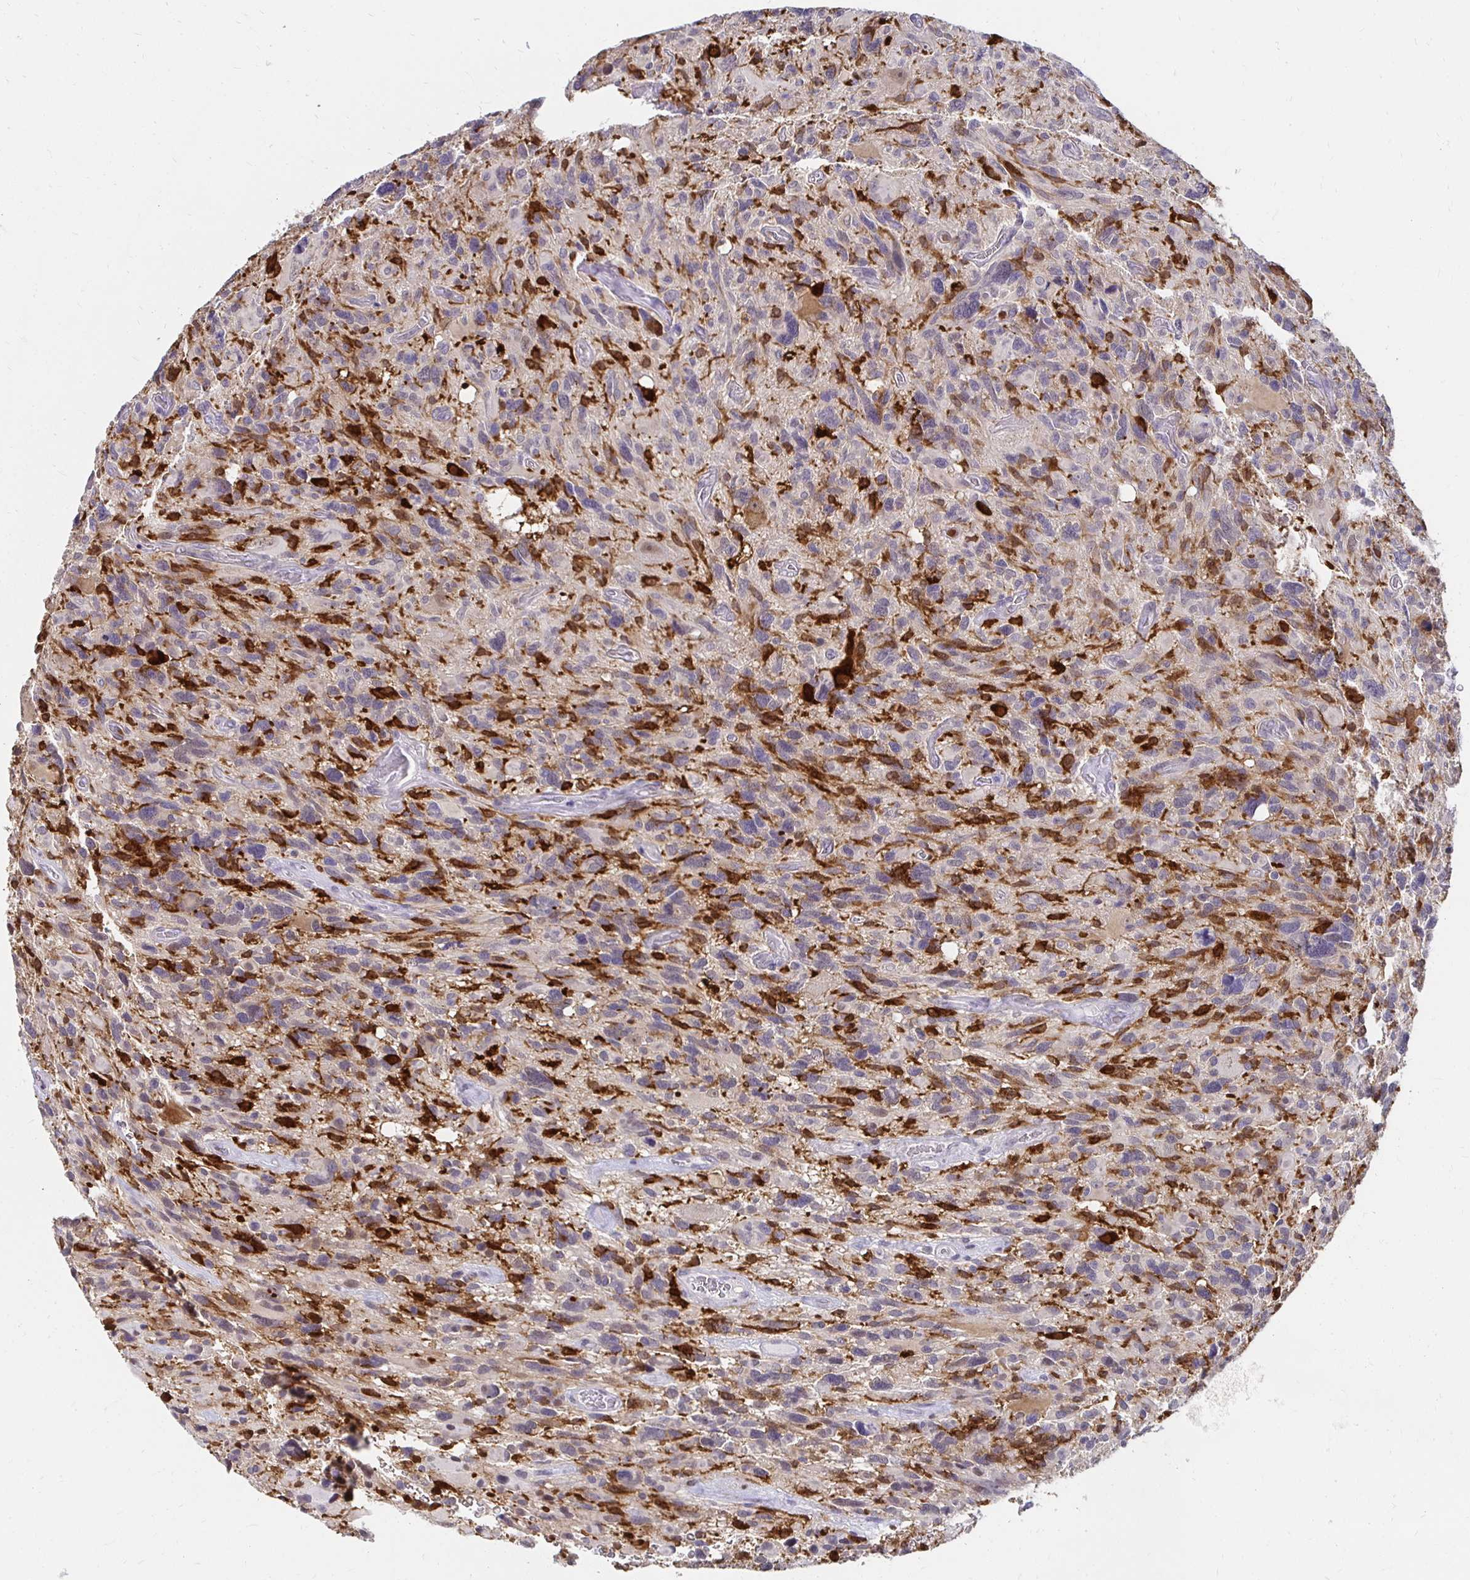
{"staining": {"intensity": "negative", "quantity": "none", "location": "none"}, "tissue": "glioma", "cell_type": "Tumor cells", "image_type": "cancer", "snomed": [{"axis": "morphology", "description": "Glioma, malignant, High grade"}, {"axis": "topography", "description": "Brain"}], "caption": "A histopathology image of high-grade glioma (malignant) stained for a protein displays no brown staining in tumor cells.", "gene": "PADI2", "patient": {"sex": "male", "age": 49}}